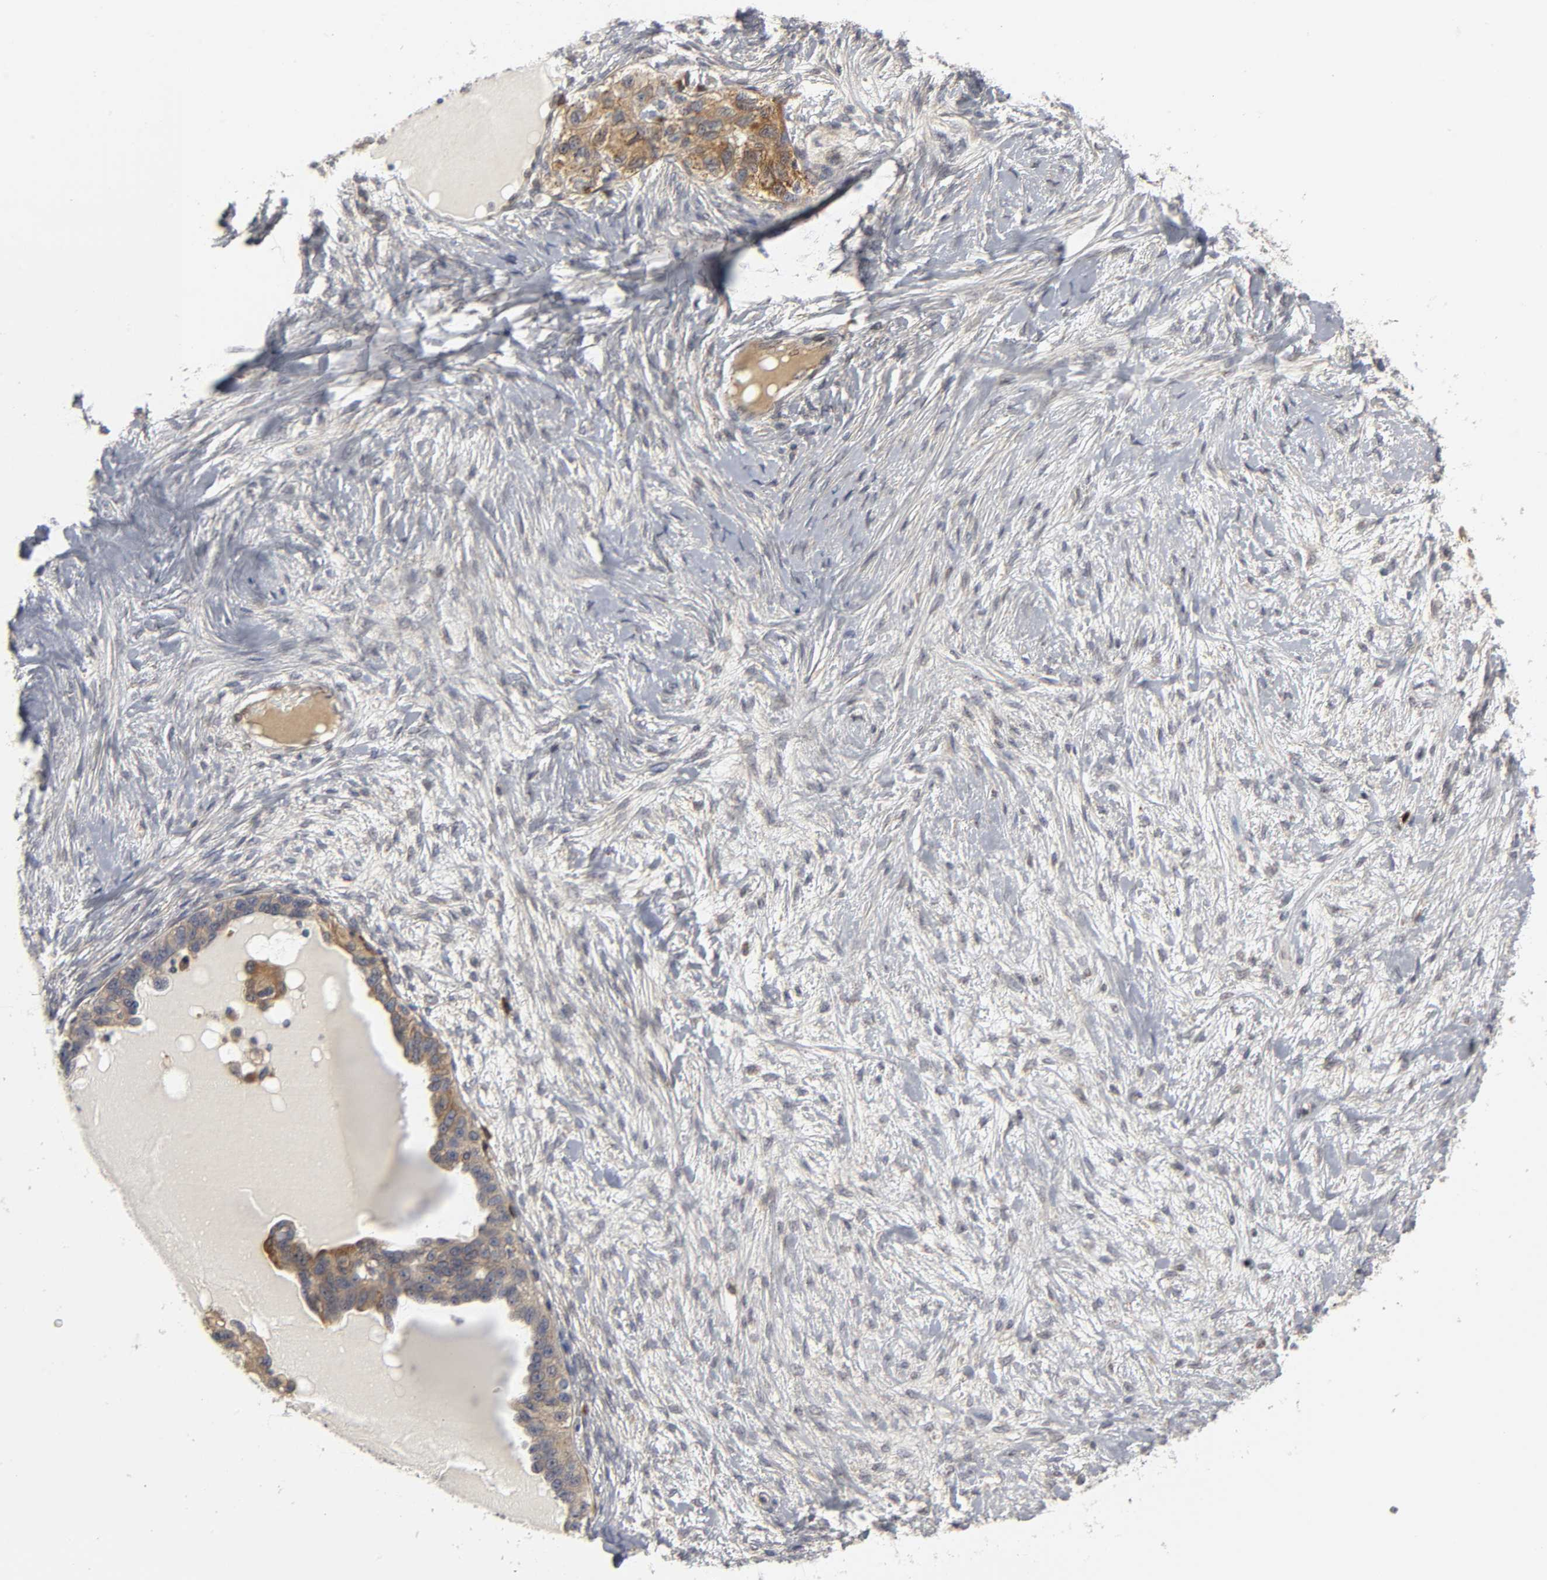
{"staining": {"intensity": "moderate", "quantity": ">75%", "location": "cytoplasmic/membranous"}, "tissue": "ovarian cancer", "cell_type": "Tumor cells", "image_type": "cancer", "snomed": [{"axis": "morphology", "description": "Cystadenocarcinoma, serous, NOS"}, {"axis": "topography", "description": "Ovary"}], "caption": "This image displays serous cystadenocarcinoma (ovarian) stained with IHC to label a protein in brown. The cytoplasmic/membranous of tumor cells show moderate positivity for the protein. Nuclei are counter-stained blue.", "gene": "ASB6", "patient": {"sex": "female", "age": 82}}